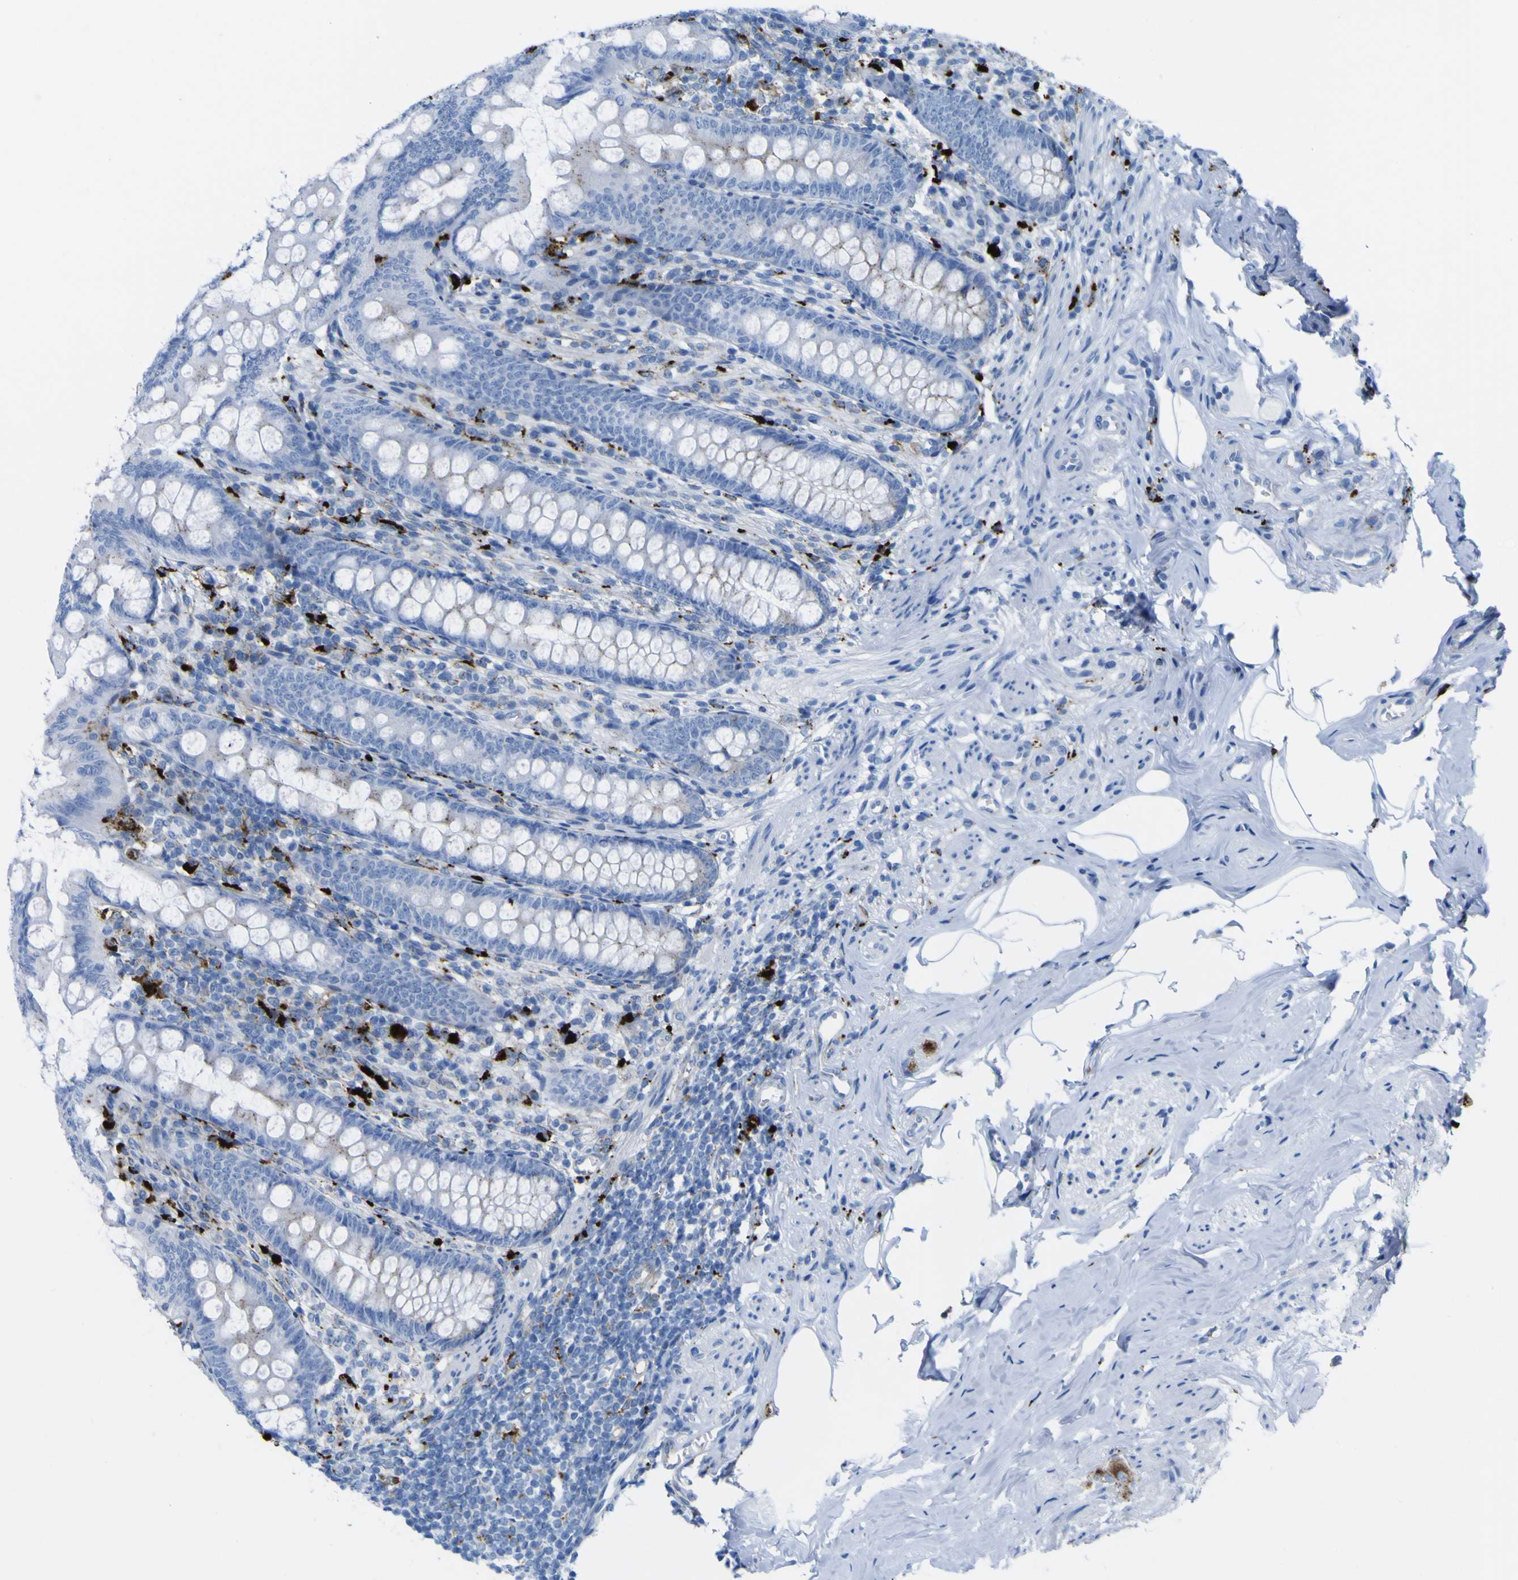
{"staining": {"intensity": "weak", "quantity": "<25%", "location": "cytoplasmic/membranous"}, "tissue": "appendix", "cell_type": "Glandular cells", "image_type": "normal", "snomed": [{"axis": "morphology", "description": "Normal tissue, NOS"}, {"axis": "topography", "description": "Appendix"}], "caption": "Immunohistochemistry micrograph of unremarkable appendix: human appendix stained with DAB demonstrates no significant protein staining in glandular cells. (Stains: DAB (3,3'-diaminobenzidine) immunohistochemistry with hematoxylin counter stain, Microscopy: brightfield microscopy at high magnification).", "gene": "PLD3", "patient": {"sex": "female", "age": 77}}